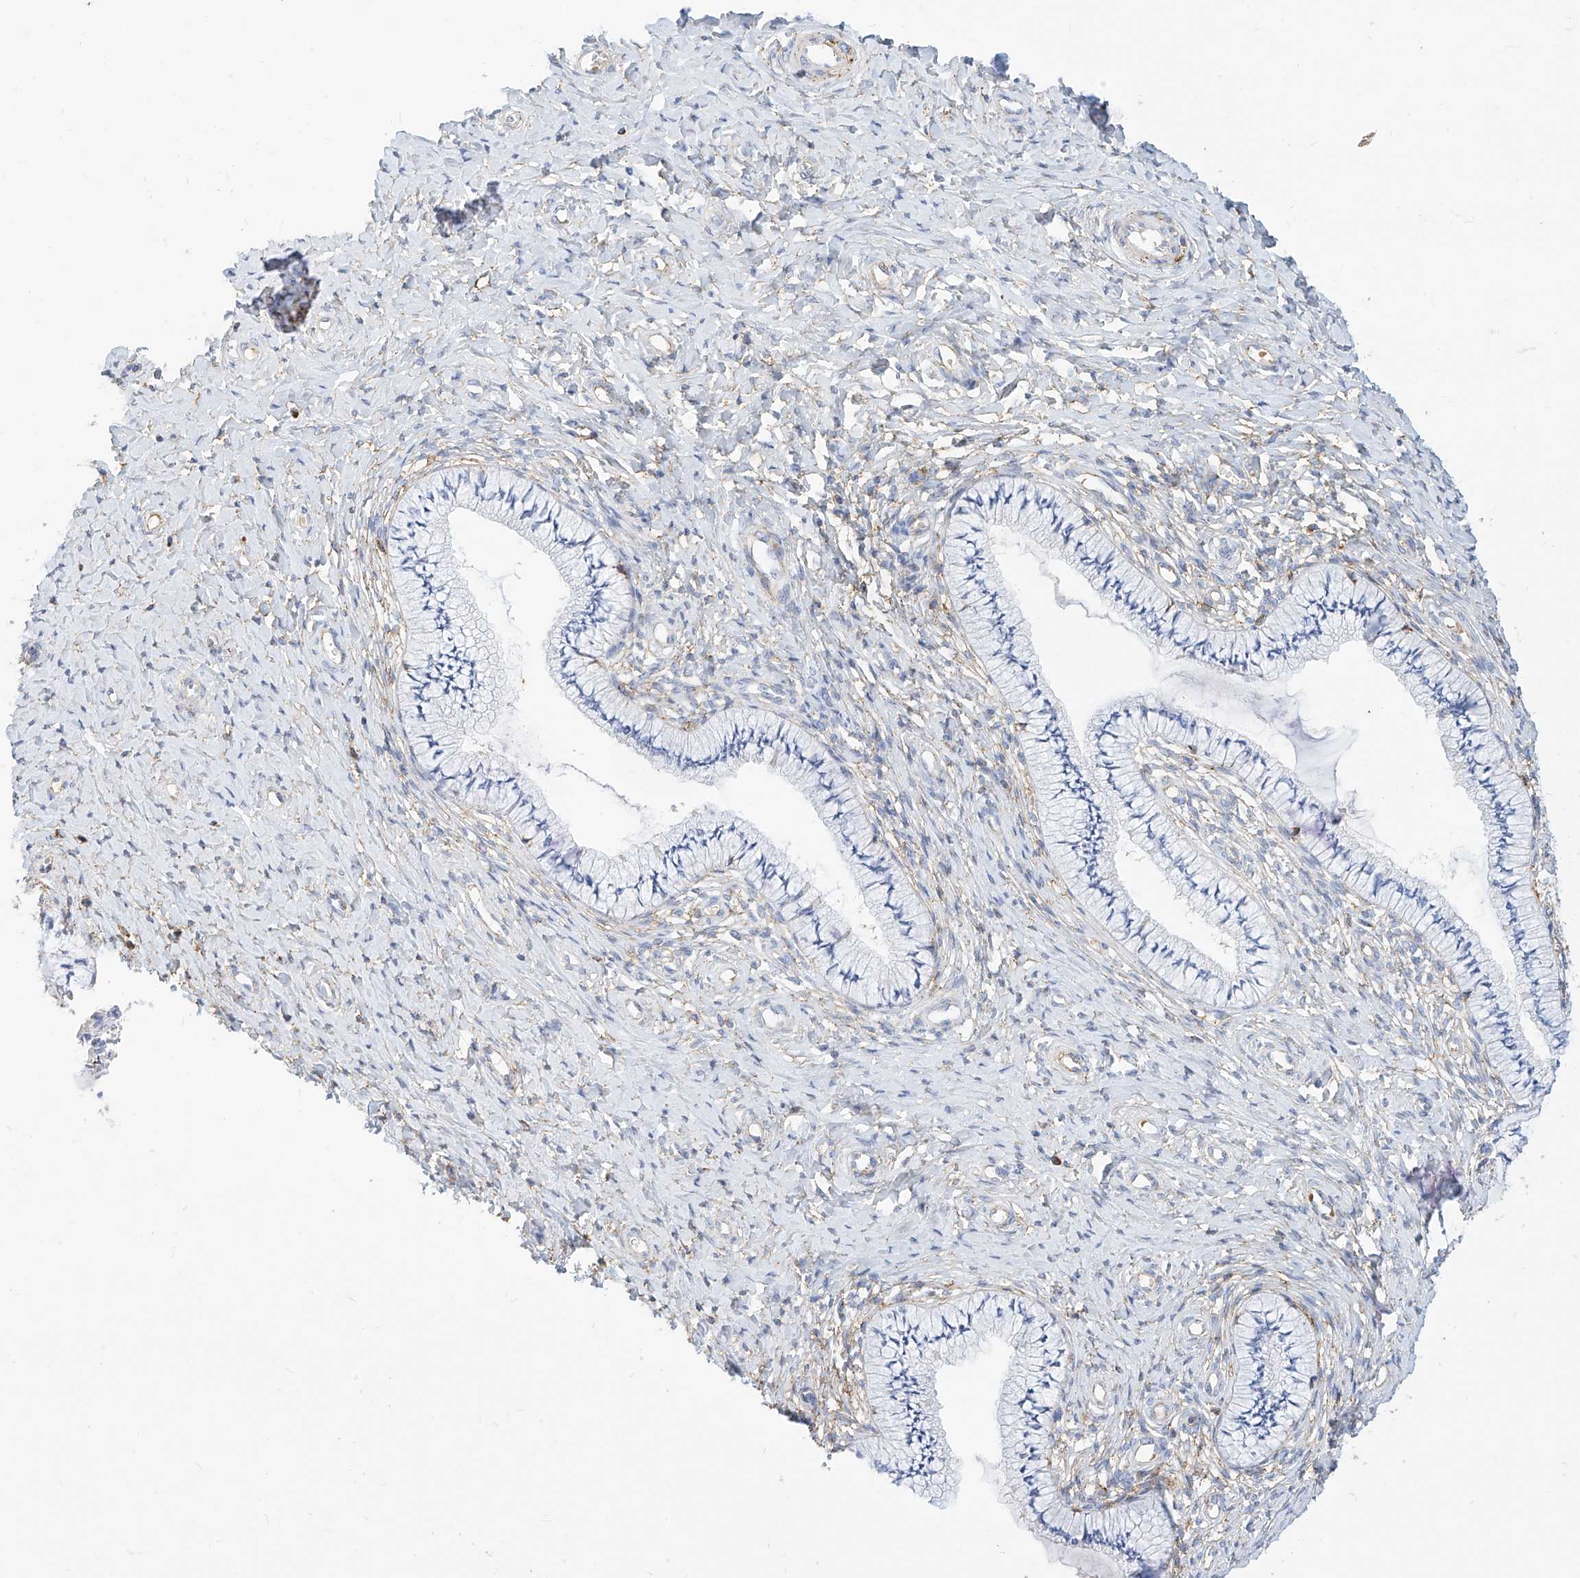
{"staining": {"intensity": "negative", "quantity": "none", "location": "none"}, "tissue": "cervix", "cell_type": "Glandular cells", "image_type": "normal", "snomed": [{"axis": "morphology", "description": "Normal tissue, NOS"}, {"axis": "topography", "description": "Cervix"}], "caption": "The histopathology image shows no significant expression in glandular cells of cervix.", "gene": "TXNDC9", "patient": {"sex": "female", "age": 36}}